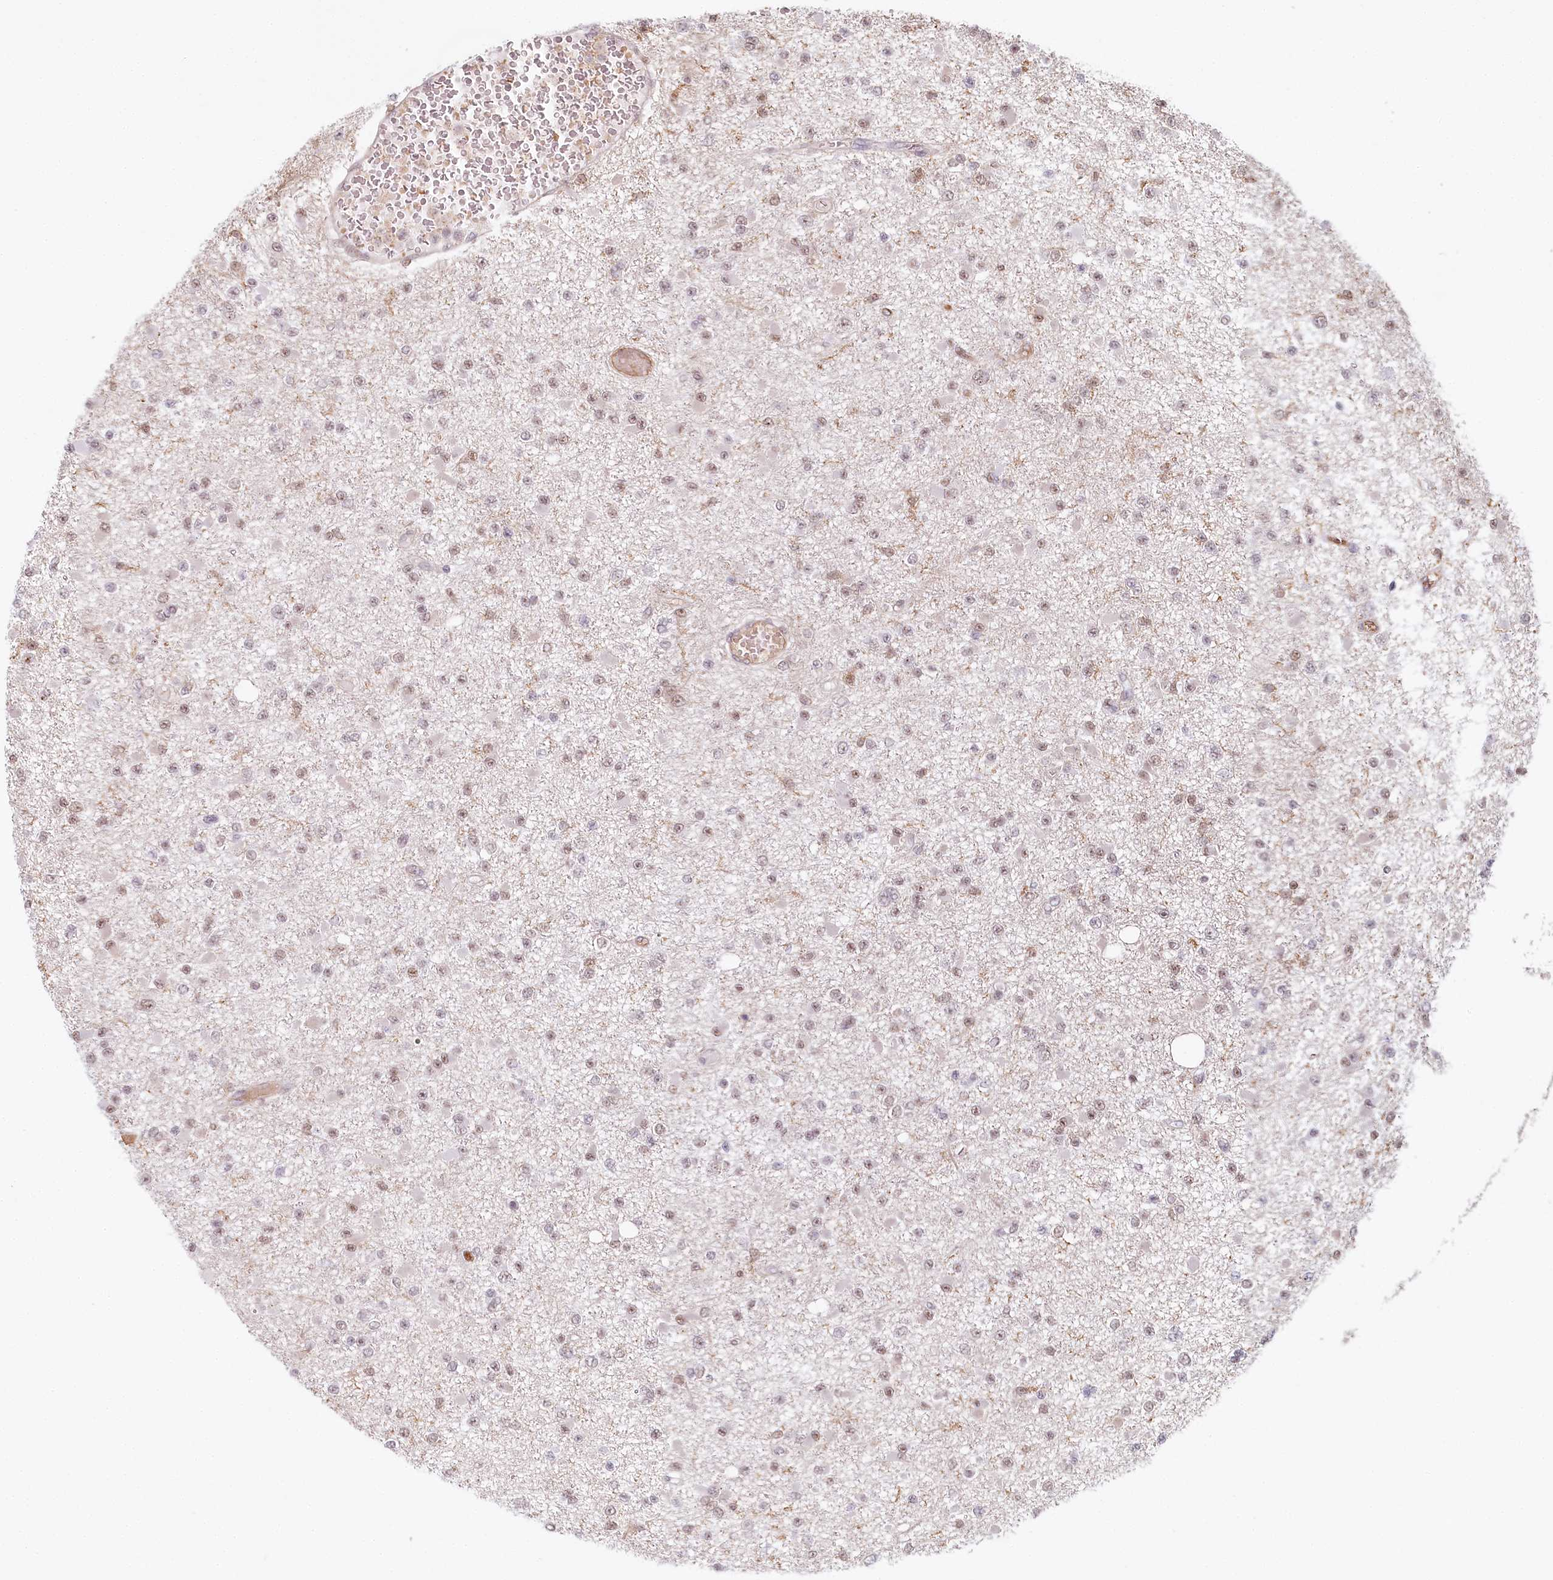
{"staining": {"intensity": "weak", "quantity": "<25%", "location": "nuclear"}, "tissue": "glioma", "cell_type": "Tumor cells", "image_type": "cancer", "snomed": [{"axis": "morphology", "description": "Glioma, malignant, Low grade"}, {"axis": "topography", "description": "Brain"}], "caption": "This is an immunohistochemistry photomicrograph of glioma. There is no expression in tumor cells.", "gene": "TUBGCP2", "patient": {"sex": "female", "age": 22}}